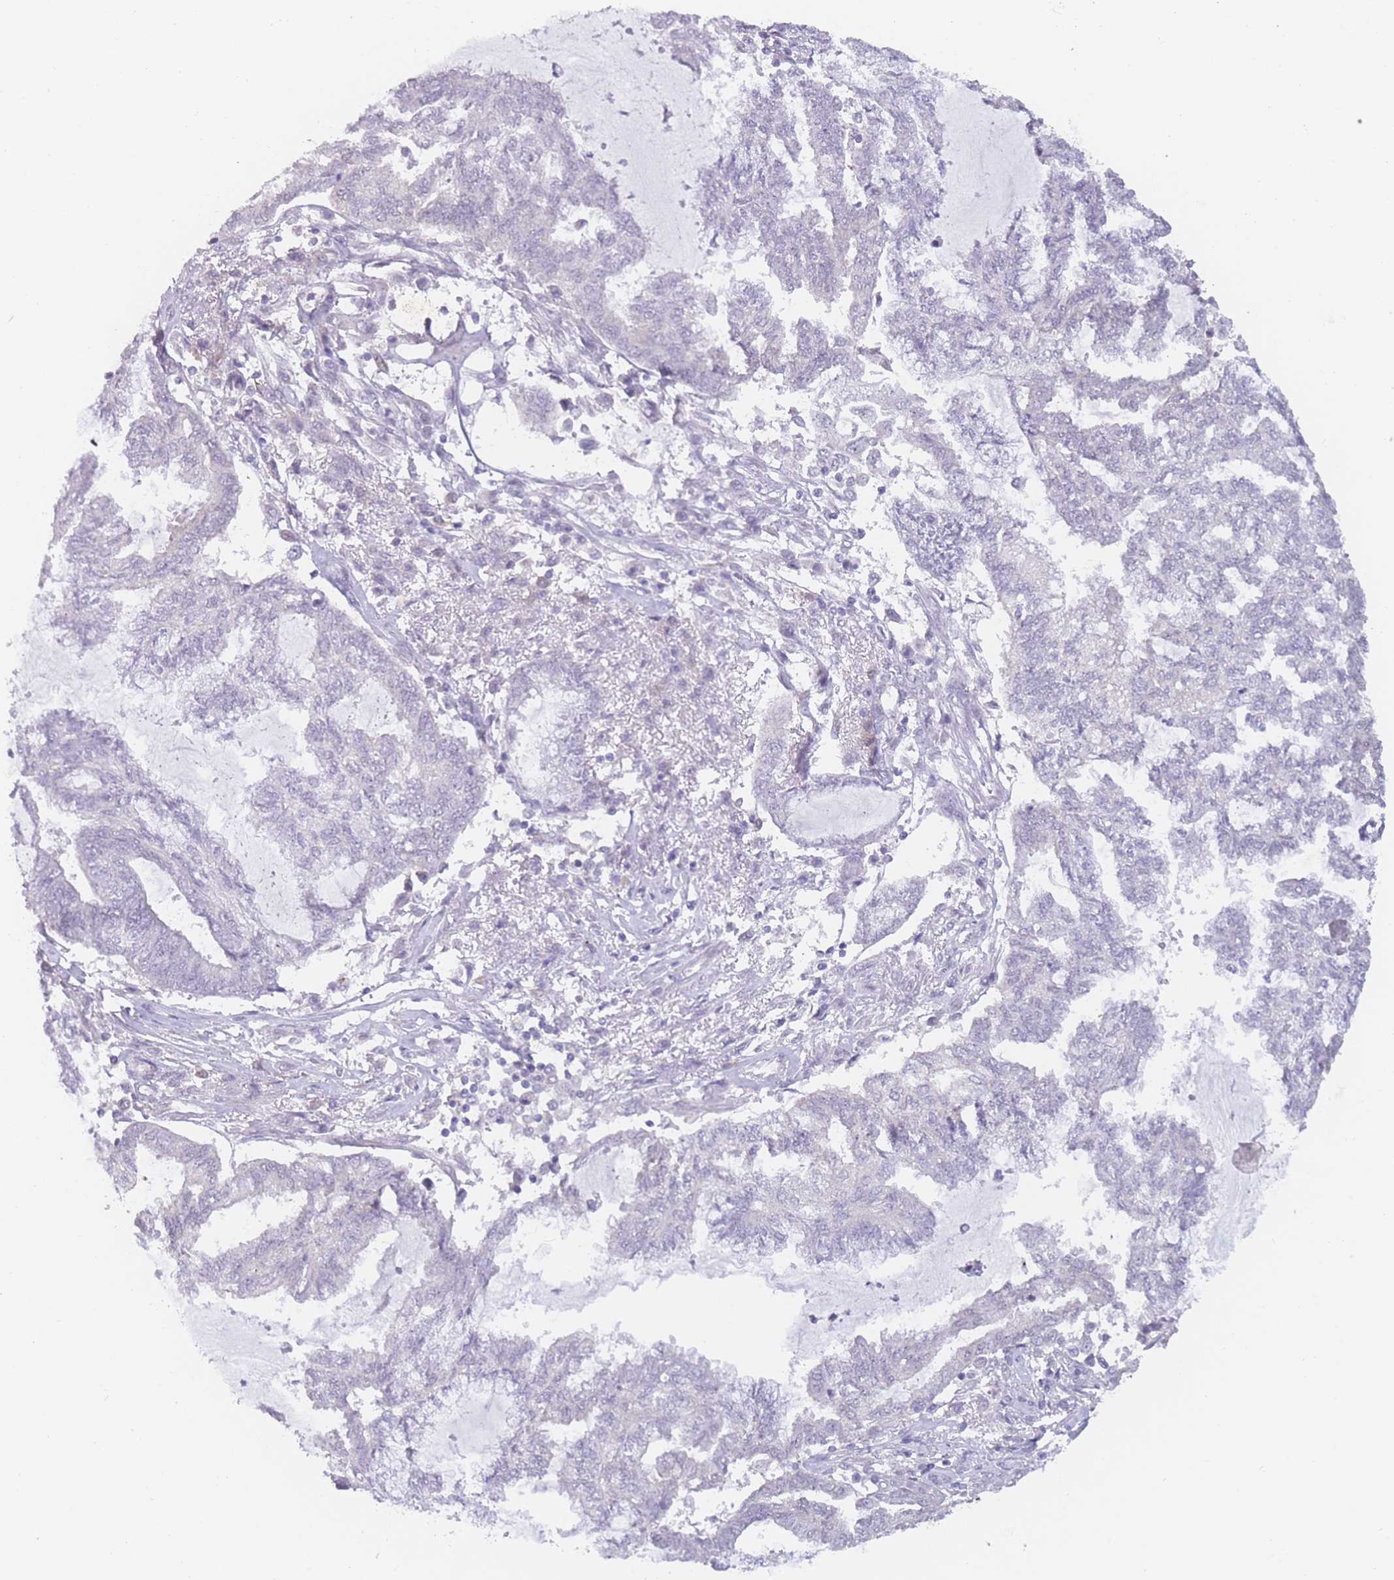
{"staining": {"intensity": "negative", "quantity": "none", "location": "none"}, "tissue": "endometrial cancer", "cell_type": "Tumor cells", "image_type": "cancer", "snomed": [{"axis": "morphology", "description": "Adenocarcinoma, NOS"}, {"axis": "topography", "description": "Endometrium"}], "caption": "Tumor cells are negative for brown protein staining in adenocarcinoma (endometrial).", "gene": "MRI1", "patient": {"sex": "female", "age": 86}}